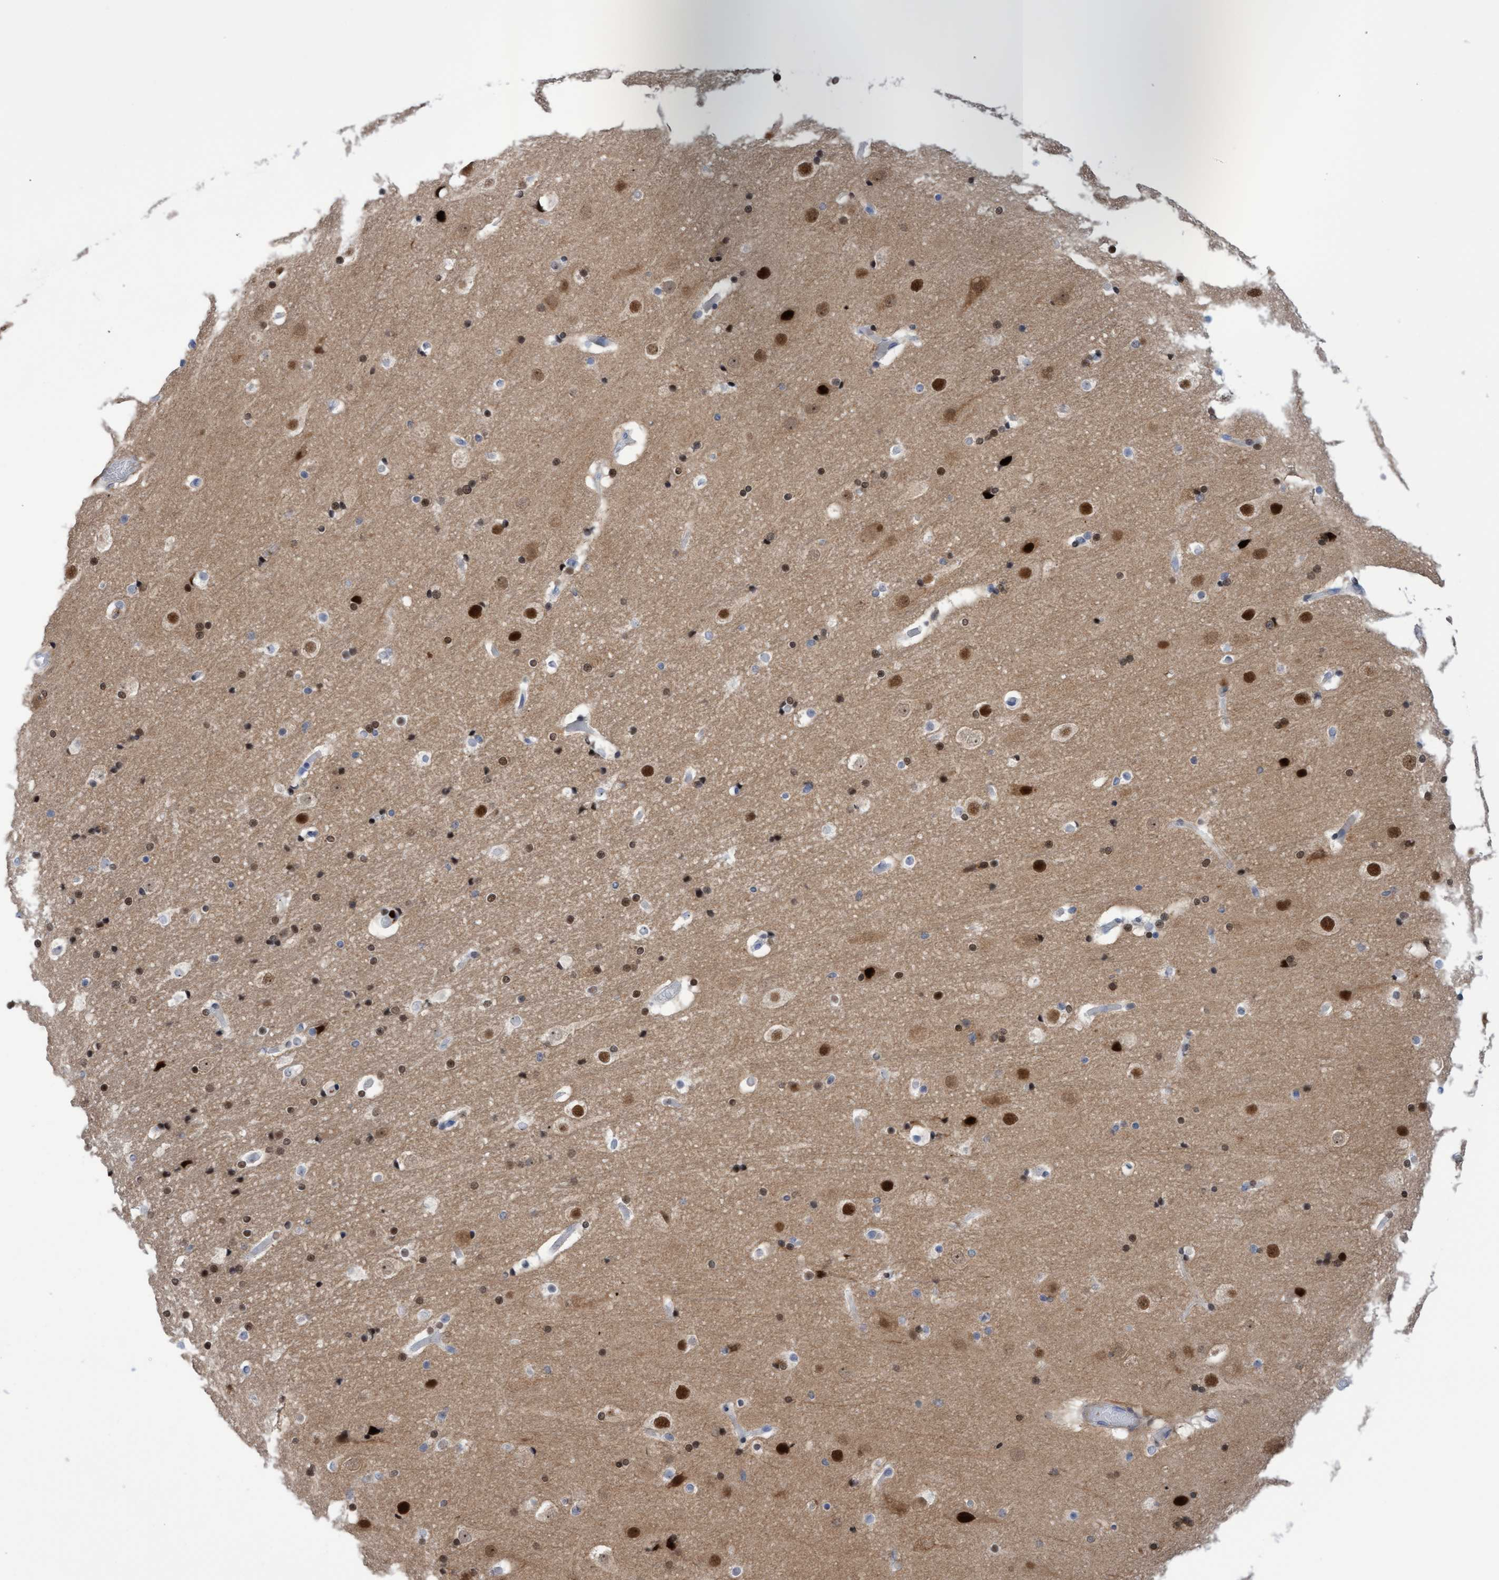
{"staining": {"intensity": "negative", "quantity": "none", "location": "none"}, "tissue": "cerebral cortex", "cell_type": "Endothelial cells", "image_type": "normal", "snomed": [{"axis": "morphology", "description": "Normal tissue, NOS"}, {"axis": "topography", "description": "Cerebral cortex"}], "caption": "The immunohistochemistry (IHC) image has no significant positivity in endothelial cells of cerebral cortex. (DAB immunohistochemistry (IHC), high magnification).", "gene": "PINX1", "patient": {"sex": "male", "age": 57}}